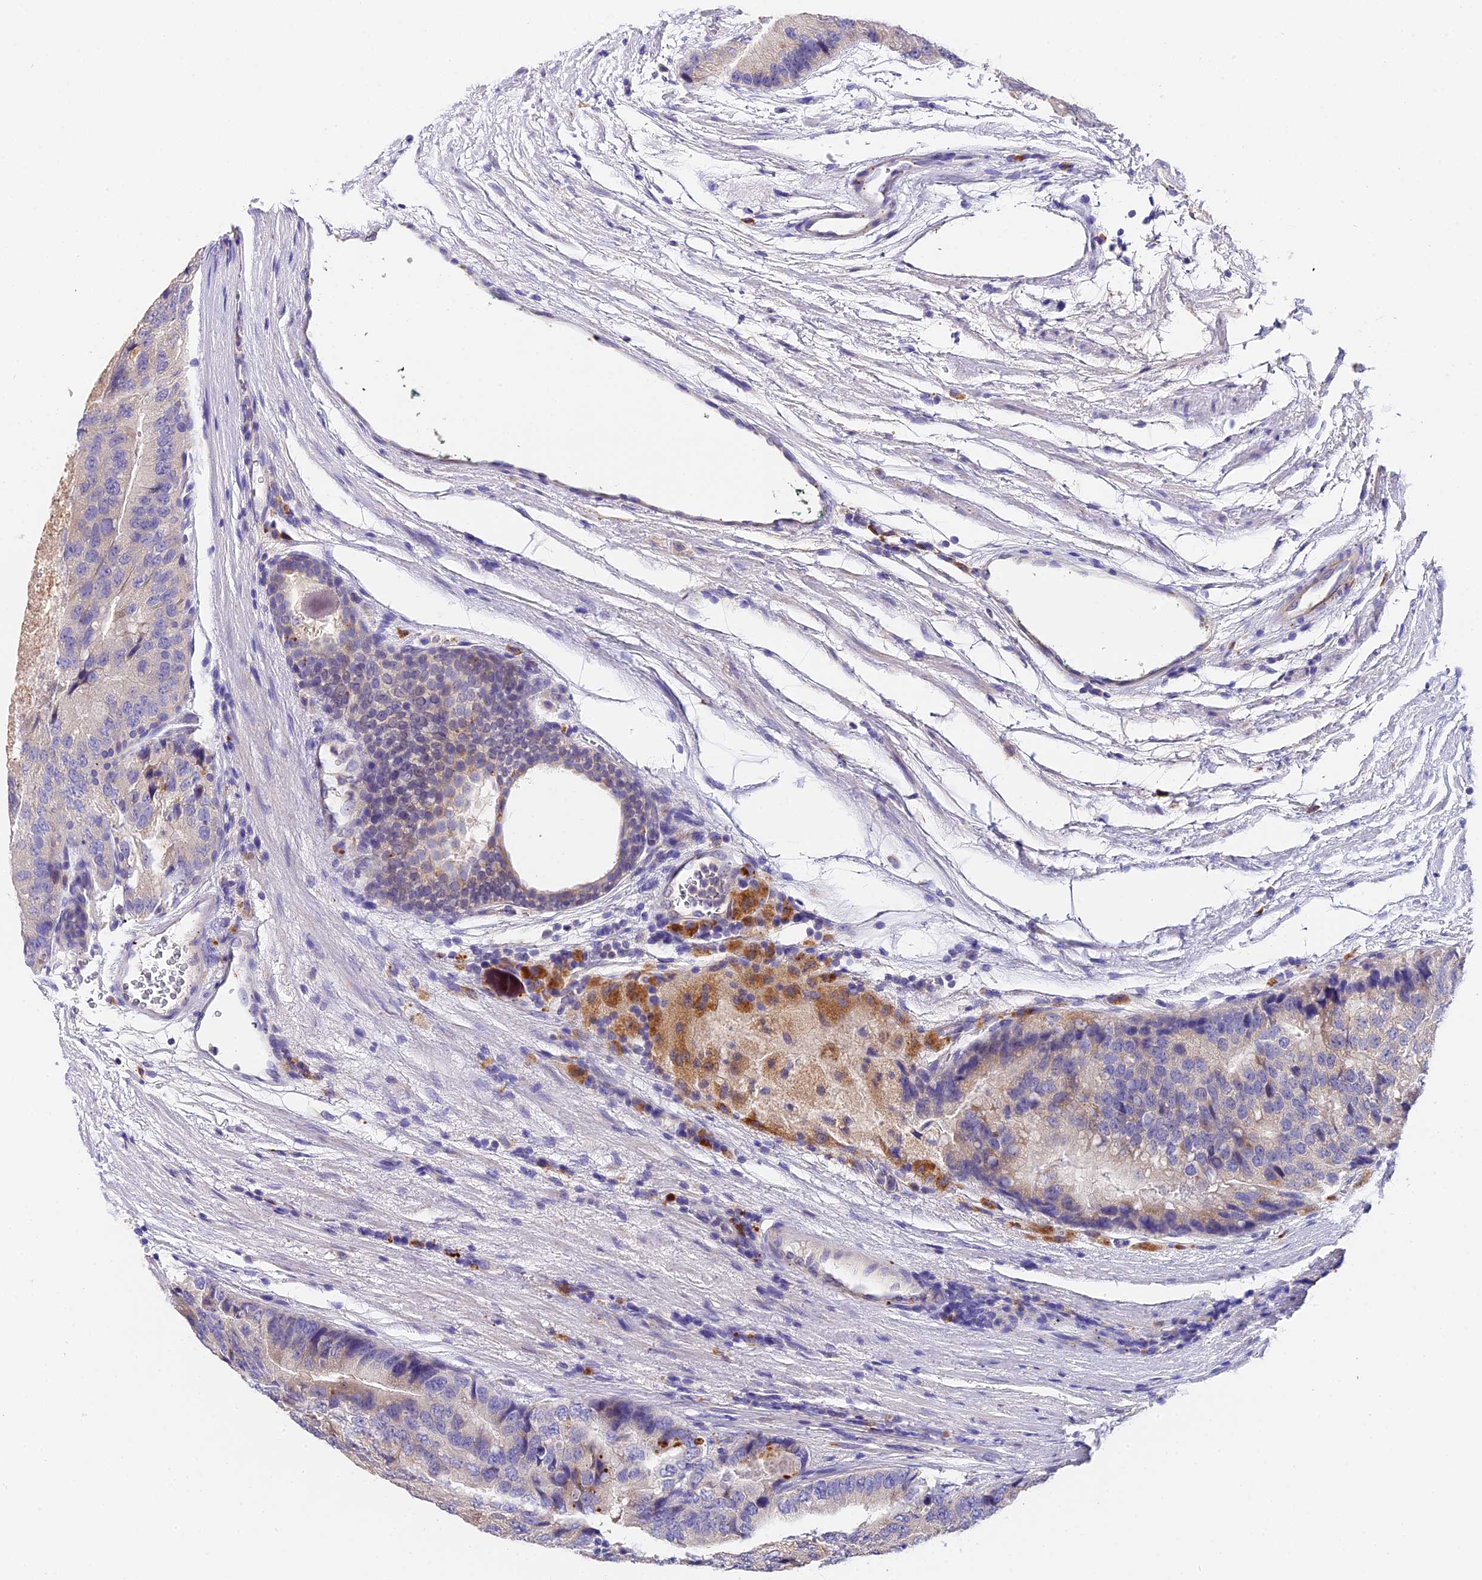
{"staining": {"intensity": "weak", "quantity": "<25%", "location": "cytoplasmic/membranous"}, "tissue": "prostate cancer", "cell_type": "Tumor cells", "image_type": "cancer", "snomed": [{"axis": "morphology", "description": "Adenocarcinoma, High grade"}, {"axis": "topography", "description": "Prostate"}], "caption": "An image of human adenocarcinoma (high-grade) (prostate) is negative for staining in tumor cells.", "gene": "LYPD6", "patient": {"sex": "male", "age": 70}}